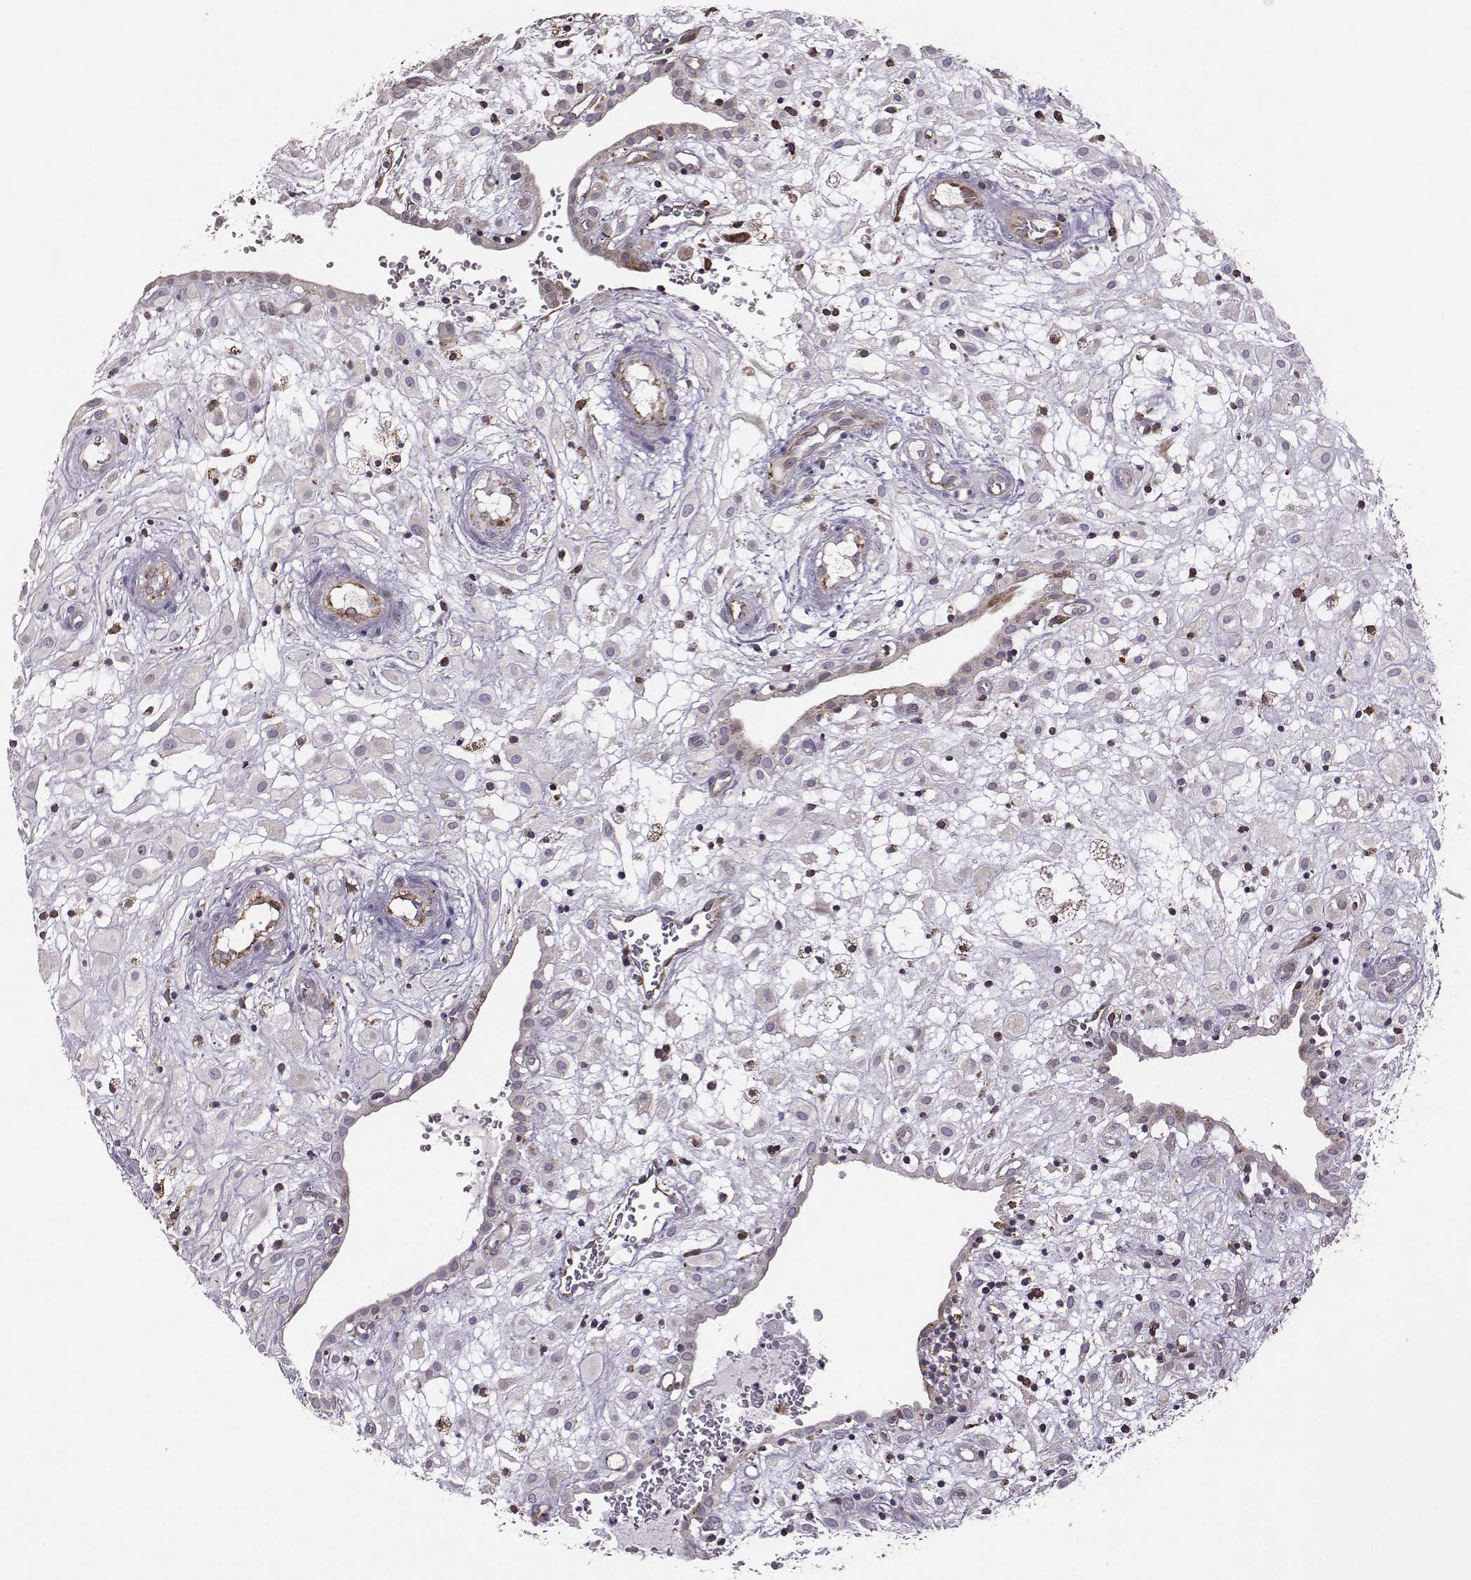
{"staining": {"intensity": "negative", "quantity": "none", "location": "none"}, "tissue": "placenta", "cell_type": "Decidual cells", "image_type": "normal", "snomed": [{"axis": "morphology", "description": "Normal tissue, NOS"}, {"axis": "topography", "description": "Placenta"}], "caption": "Immunohistochemistry (IHC) photomicrograph of normal placenta stained for a protein (brown), which exhibits no staining in decidual cells. (DAB (3,3'-diaminobenzidine) IHC, high magnification).", "gene": "SELENOI", "patient": {"sex": "female", "age": 24}}